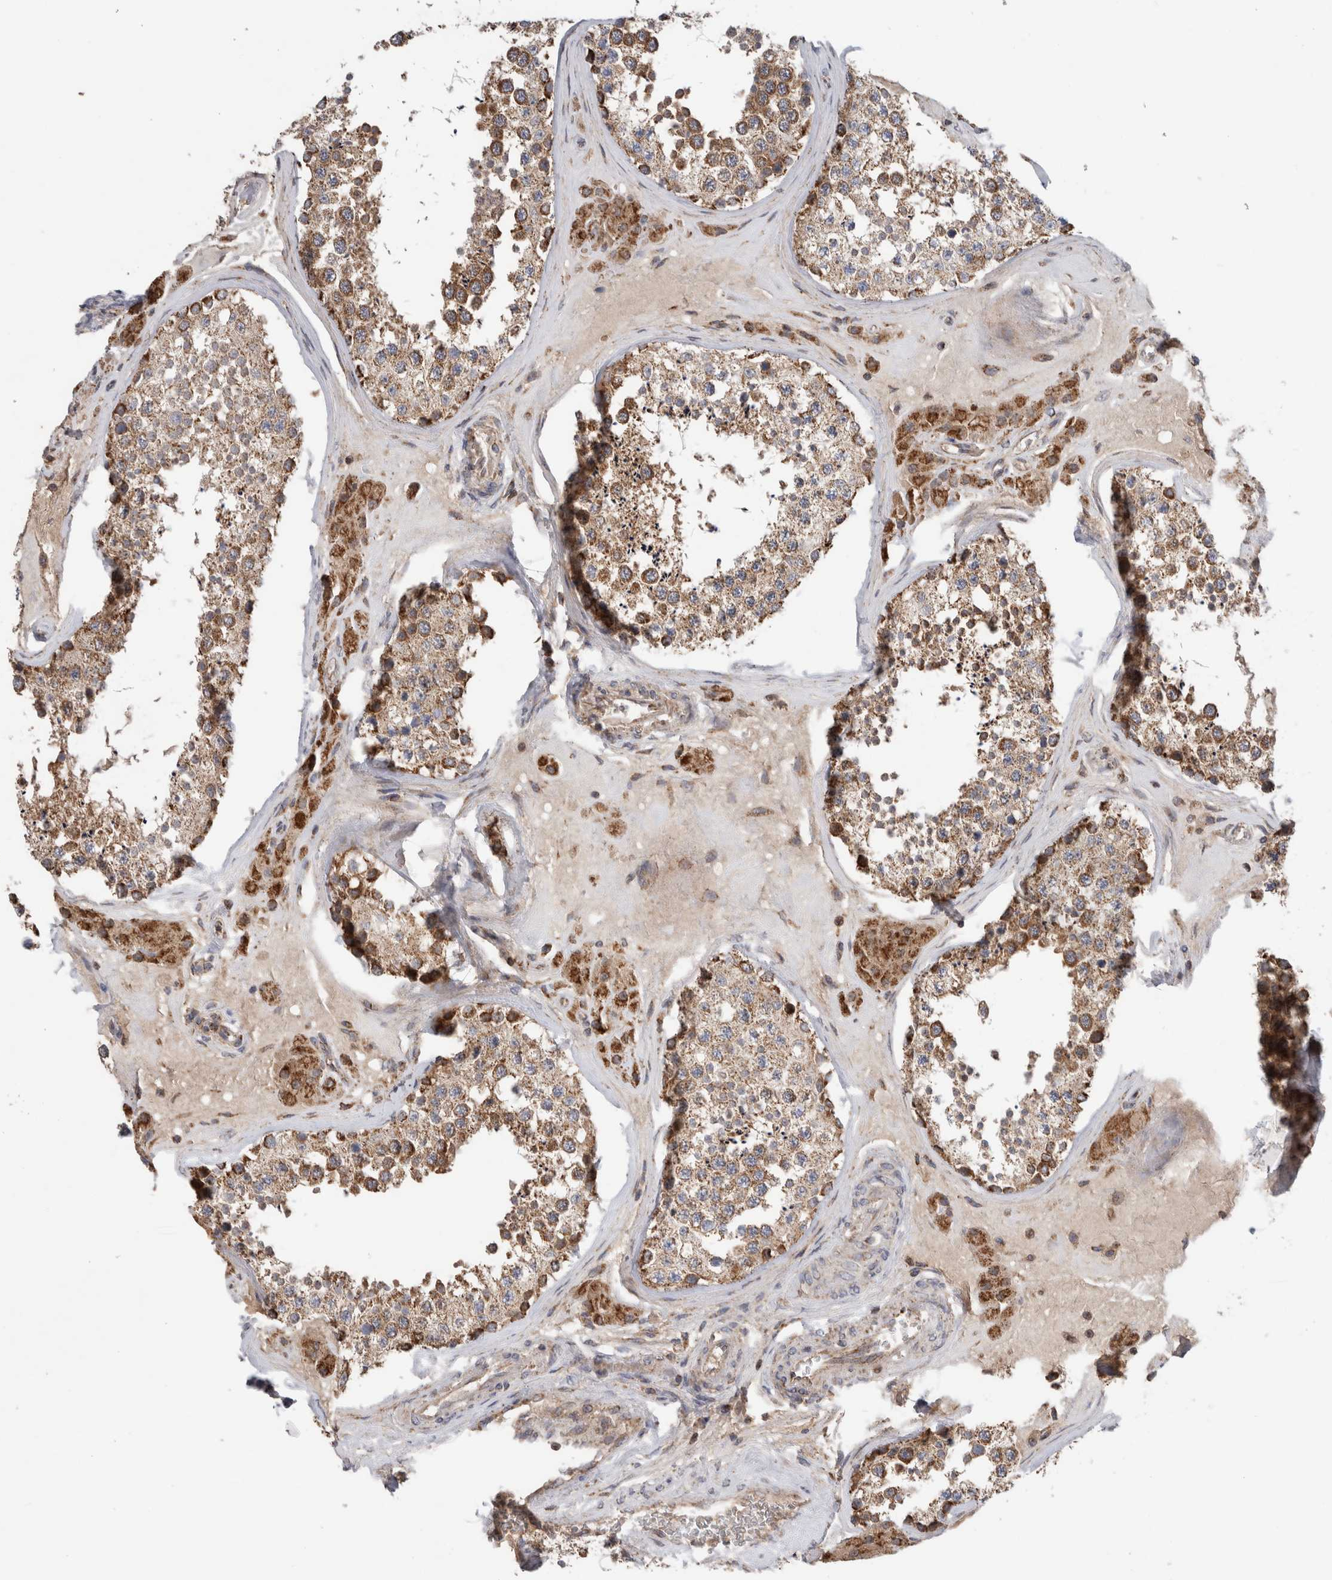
{"staining": {"intensity": "strong", "quantity": ">75%", "location": "cytoplasmic/membranous"}, "tissue": "testis", "cell_type": "Cells in seminiferous ducts", "image_type": "normal", "snomed": [{"axis": "morphology", "description": "Normal tissue, NOS"}, {"axis": "topography", "description": "Testis"}], "caption": "Immunohistochemical staining of benign testis displays strong cytoplasmic/membranous protein positivity in approximately >75% of cells in seminiferous ducts.", "gene": "KIF21B", "patient": {"sex": "male", "age": 46}}